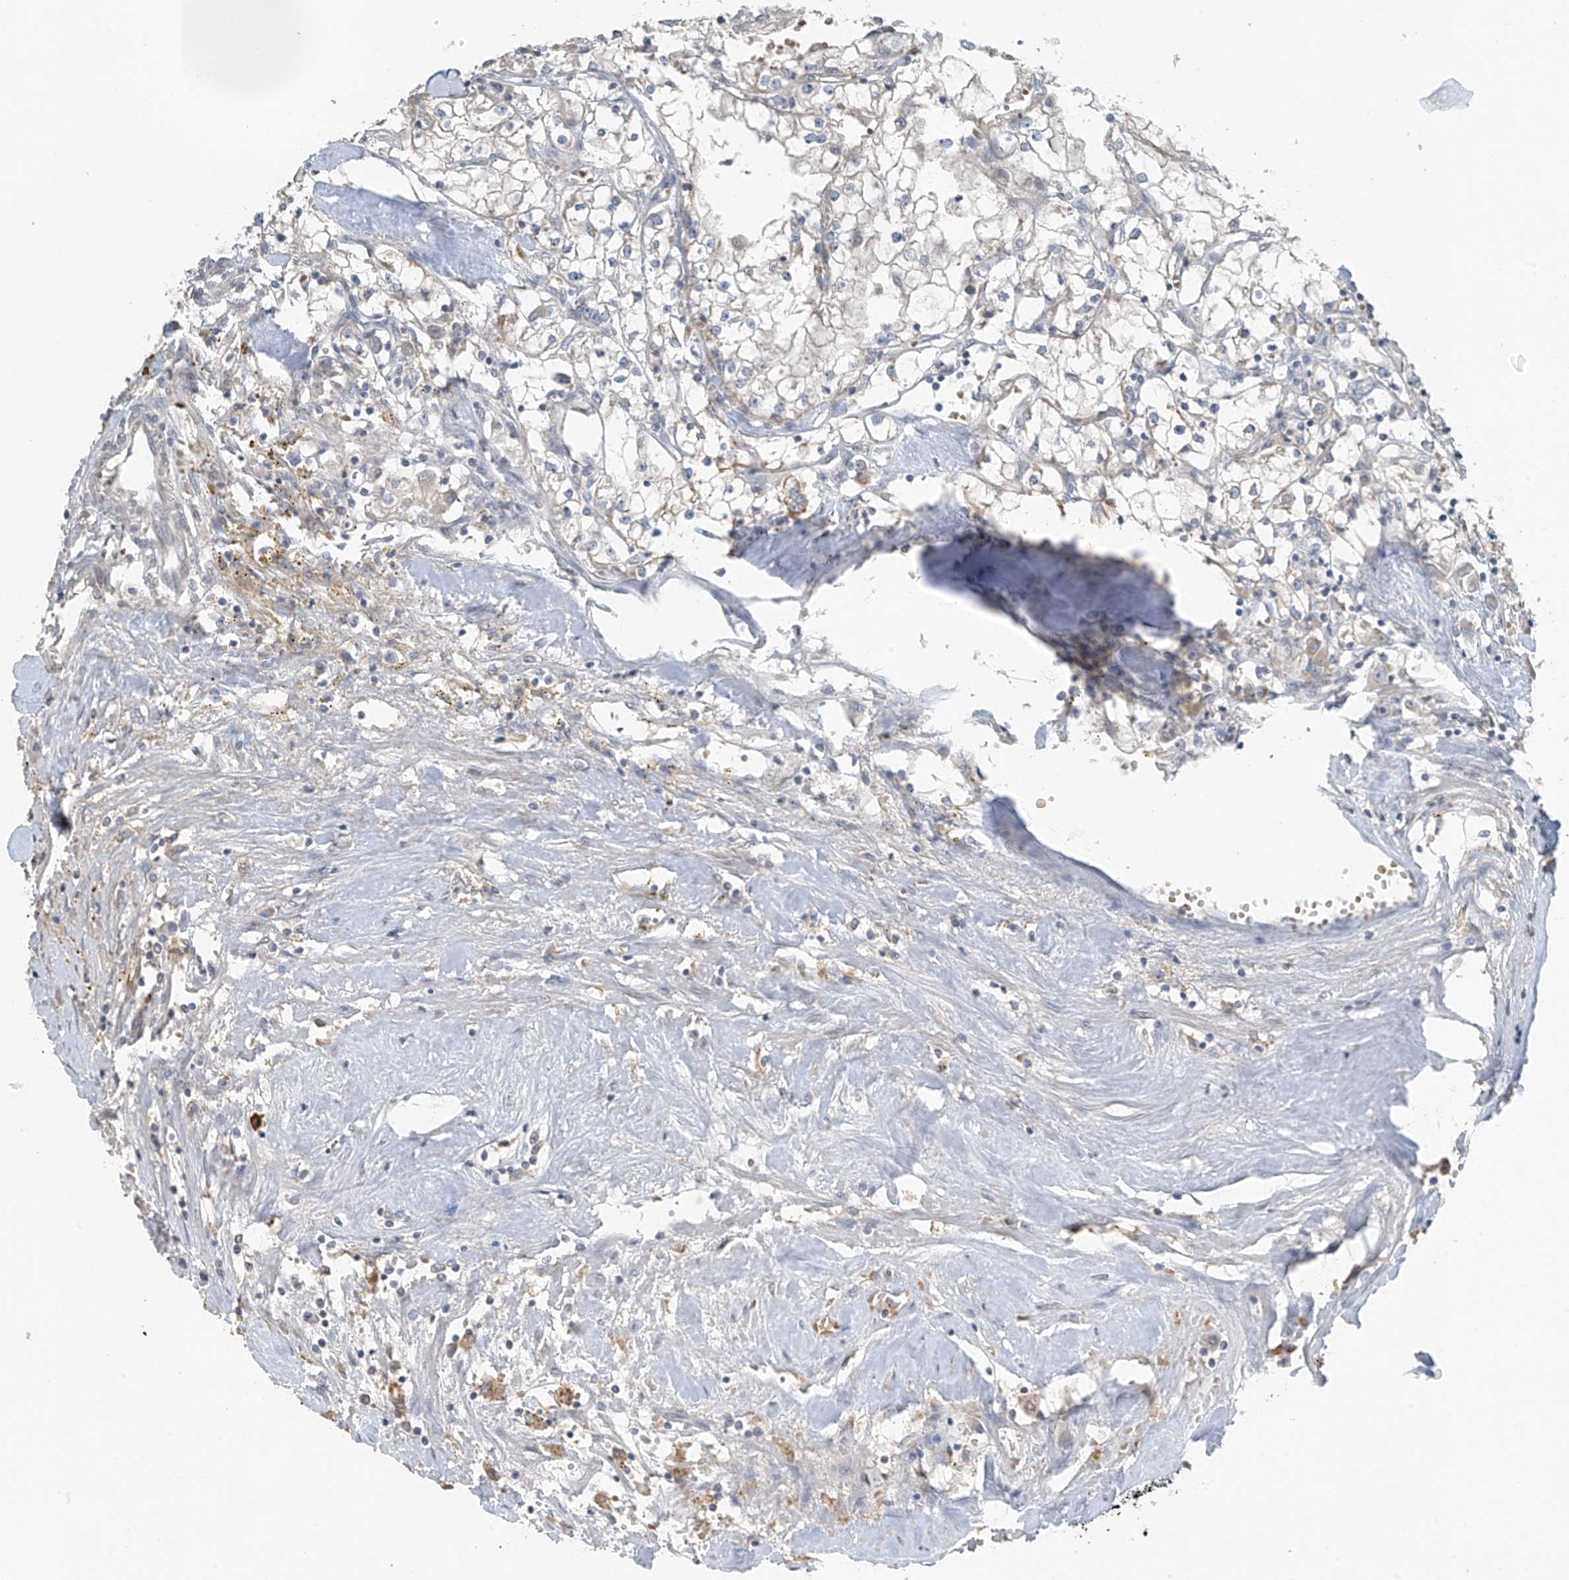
{"staining": {"intensity": "negative", "quantity": "none", "location": "none"}, "tissue": "renal cancer", "cell_type": "Tumor cells", "image_type": "cancer", "snomed": [{"axis": "morphology", "description": "Adenocarcinoma, NOS"}, {"axis": "topography", "description": "Kidney"}], "caption": "A histopathology image of renal cancer stained for a protein displays no brown staining in tumor cells. (DAB immunohistochemistry with hematoxylin counter stain).", "gene": "HOXA11", "patient": {"sex": "male", "age": 56}}